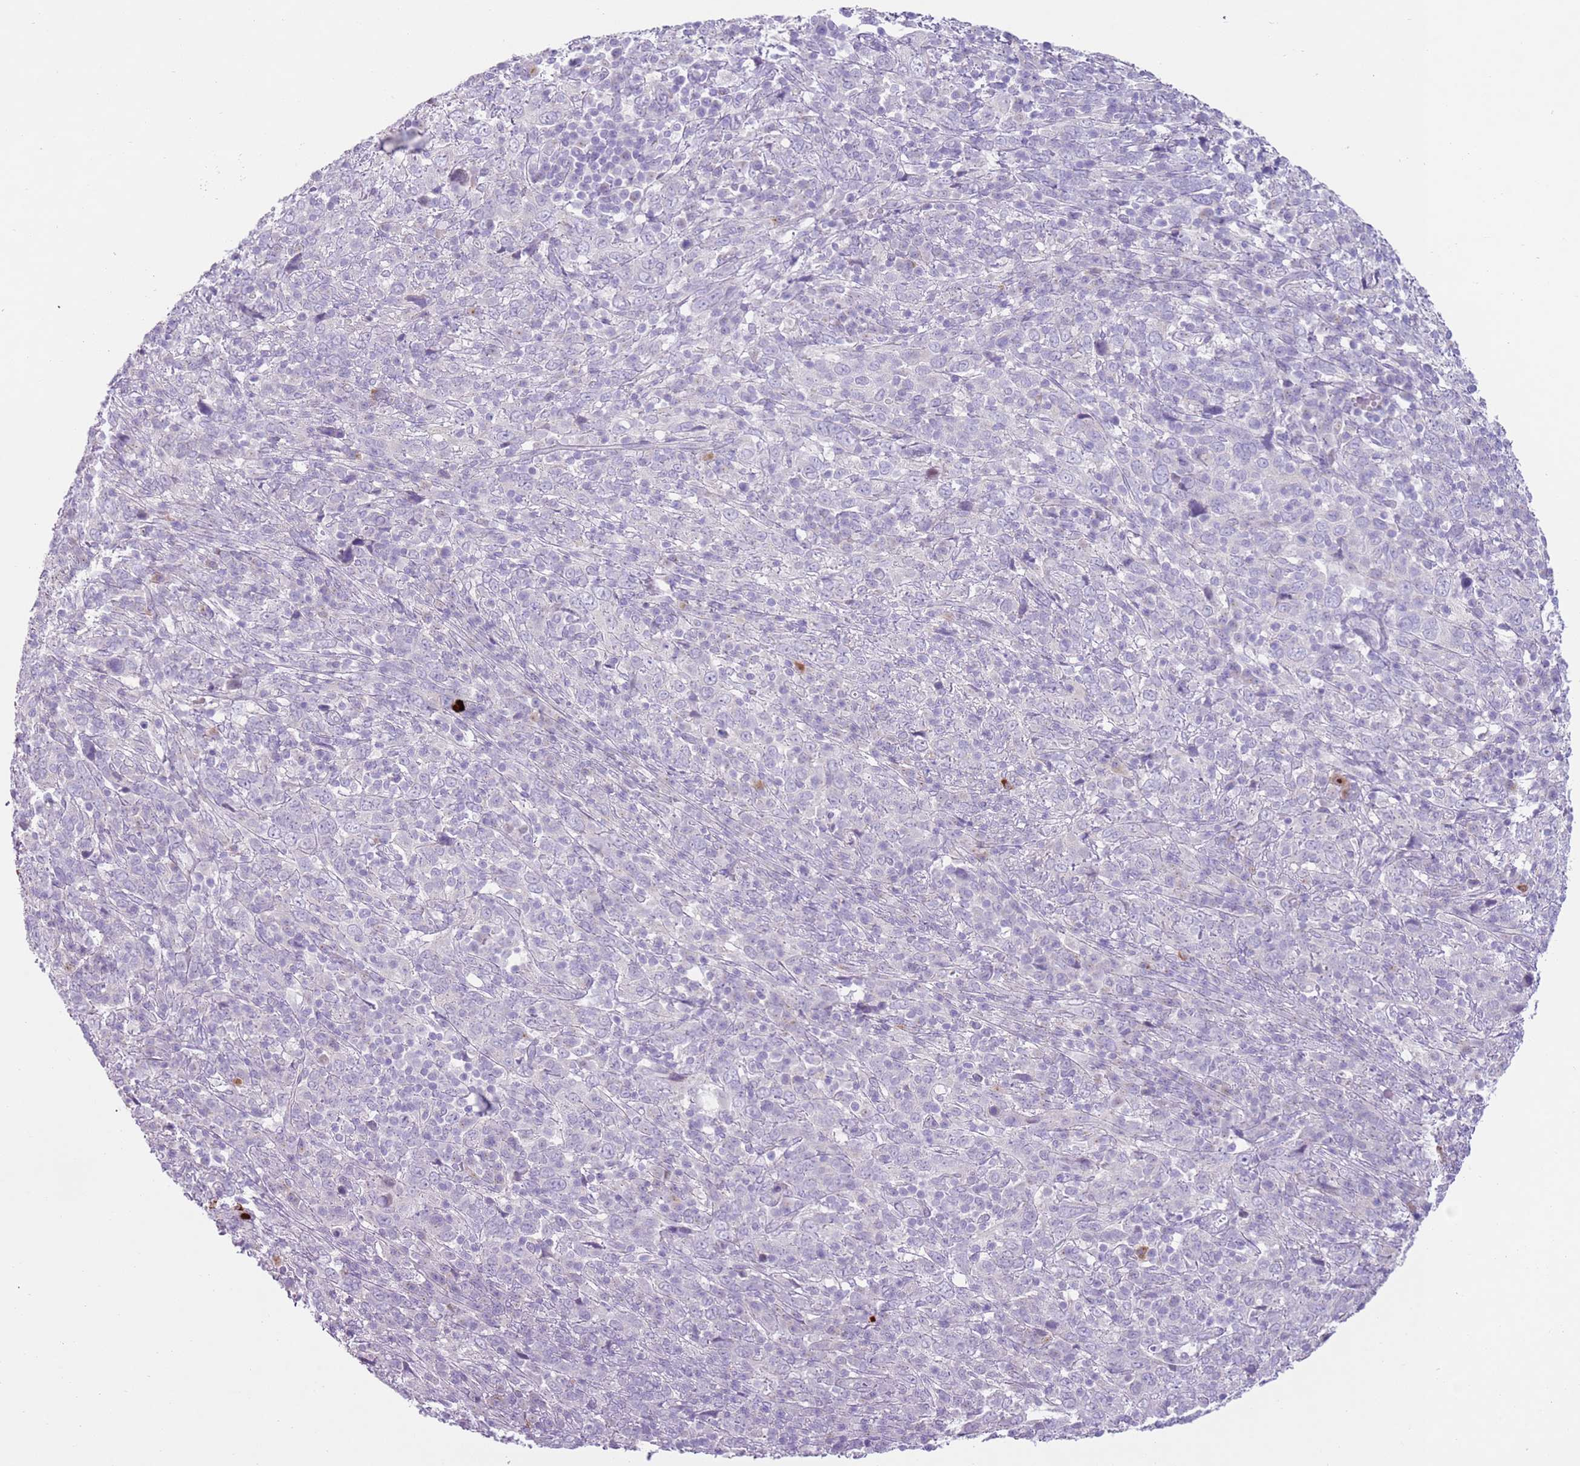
{"staining": {"intensity": "negative", "quantity": "none", "location": "none"}, "tissue": "cervical cancer", "cell_type": "Tumor cells", "image_type": "cancer", "snomed": [{"axis": "morphology", "description": "Squamous cell carcinoma, NOS"}, {"axis": "topography", "description": "Cervix"}], "caption": "DAB (3,3'-diaminobenzidine) immunohistochemical staining of squamous cell carcinoma (cervical) shows no significant expression in tumor cells.", "gene": "ZNF239", "patient": {"sex": "female", "age": 46}}